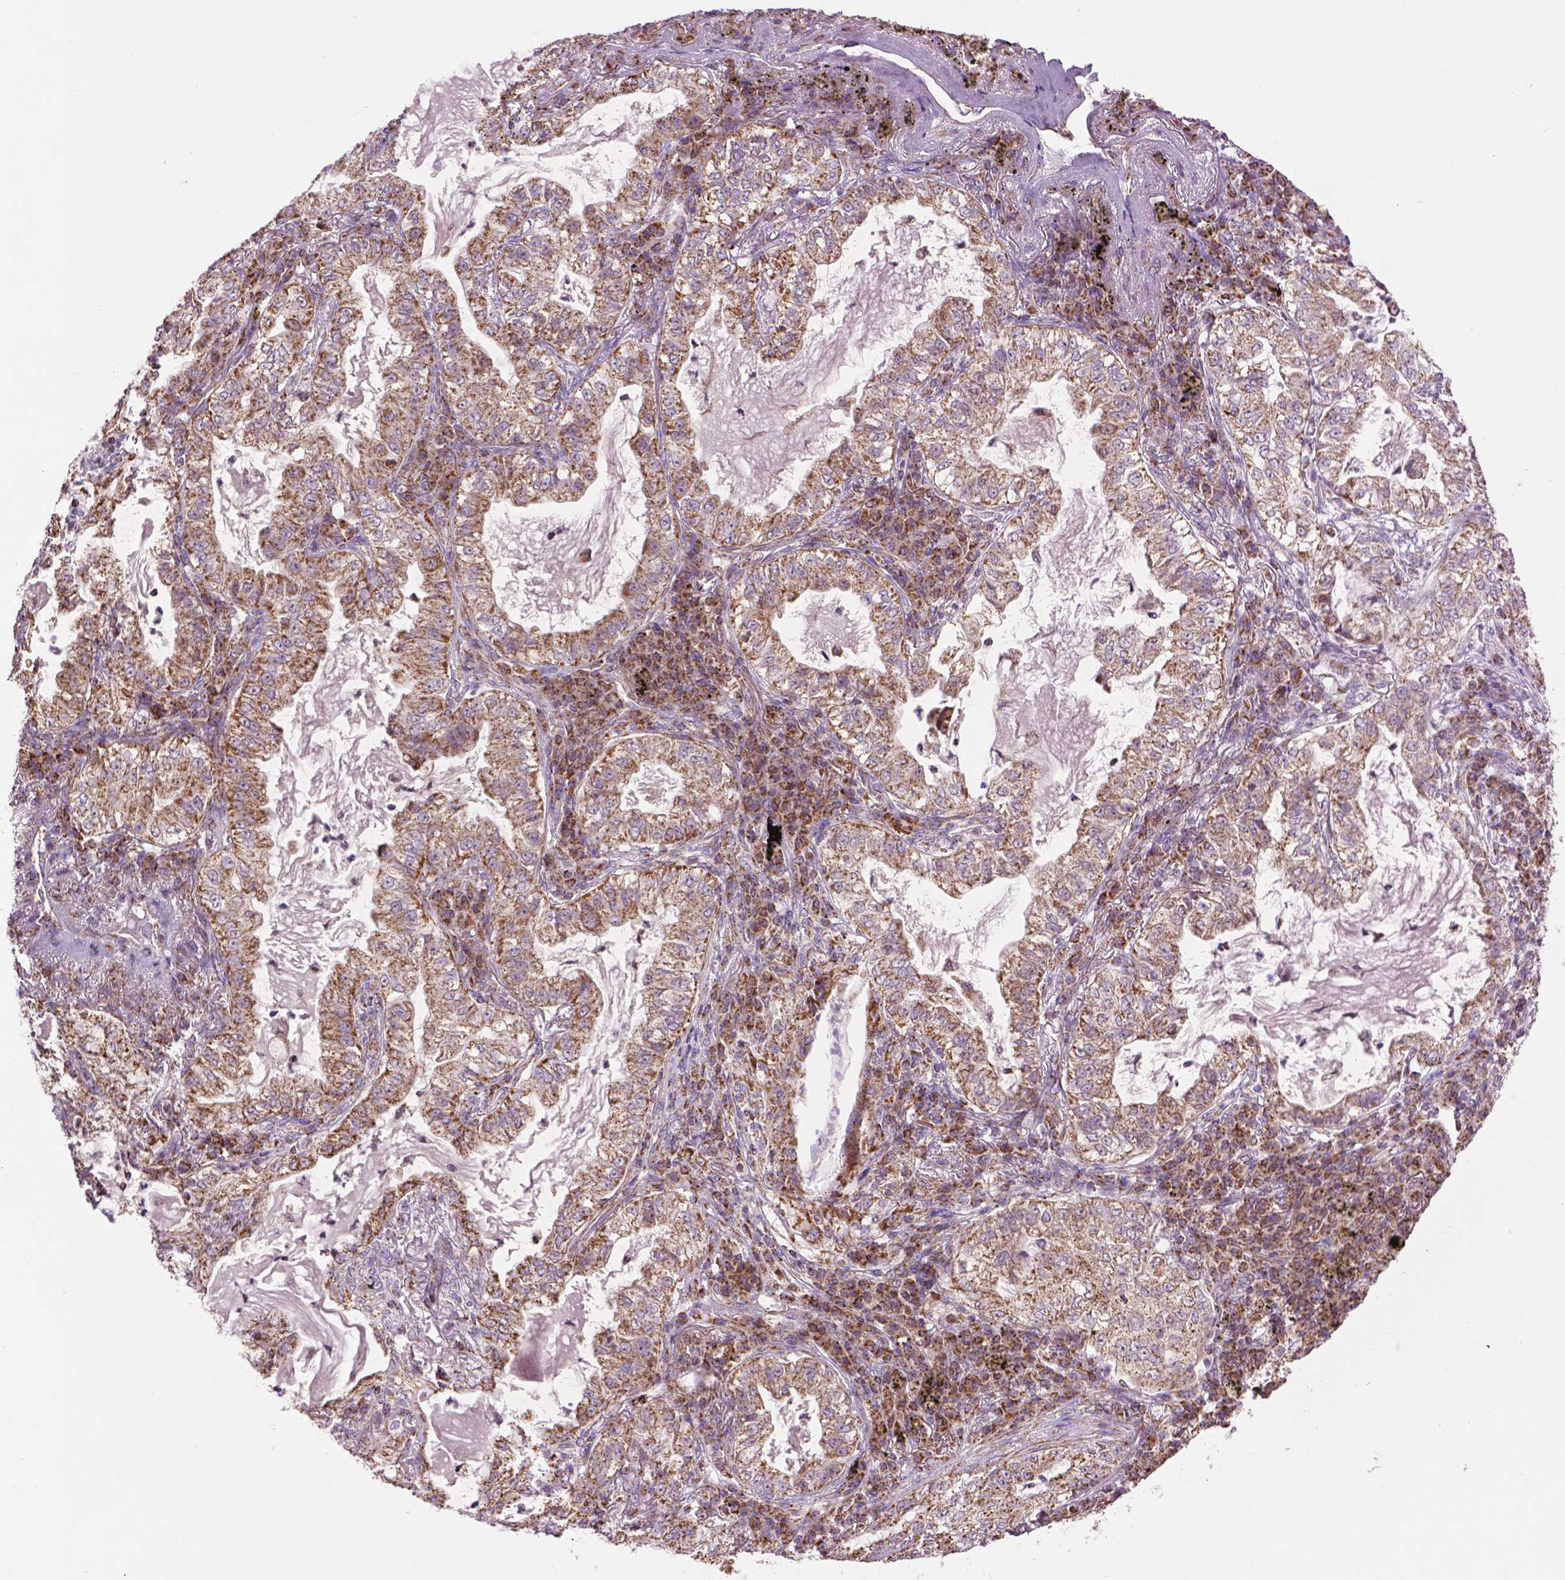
{"staining": {"intensity": "moderate", "quantity": ">75%", "location": "cytoplasmic/membranous"}, "tissue": "lung cancer", "cell_type": "Tumor cells", "image_type": "cancer", "snomed": [{"axis": "morphology", "description": "Adenocarcinoma, NOS"}, {"axis": "topography", "description": "Lung"}], "caption": "About >75% of tumor cells in lung cancer (adenocarcinoma) reveal moderate cytoplasmic/membranous protein positivity as visualized by brown immunohistochemical staining.", "gene": "PYCR3", "patient": {"sex": "female", "age": 73}}